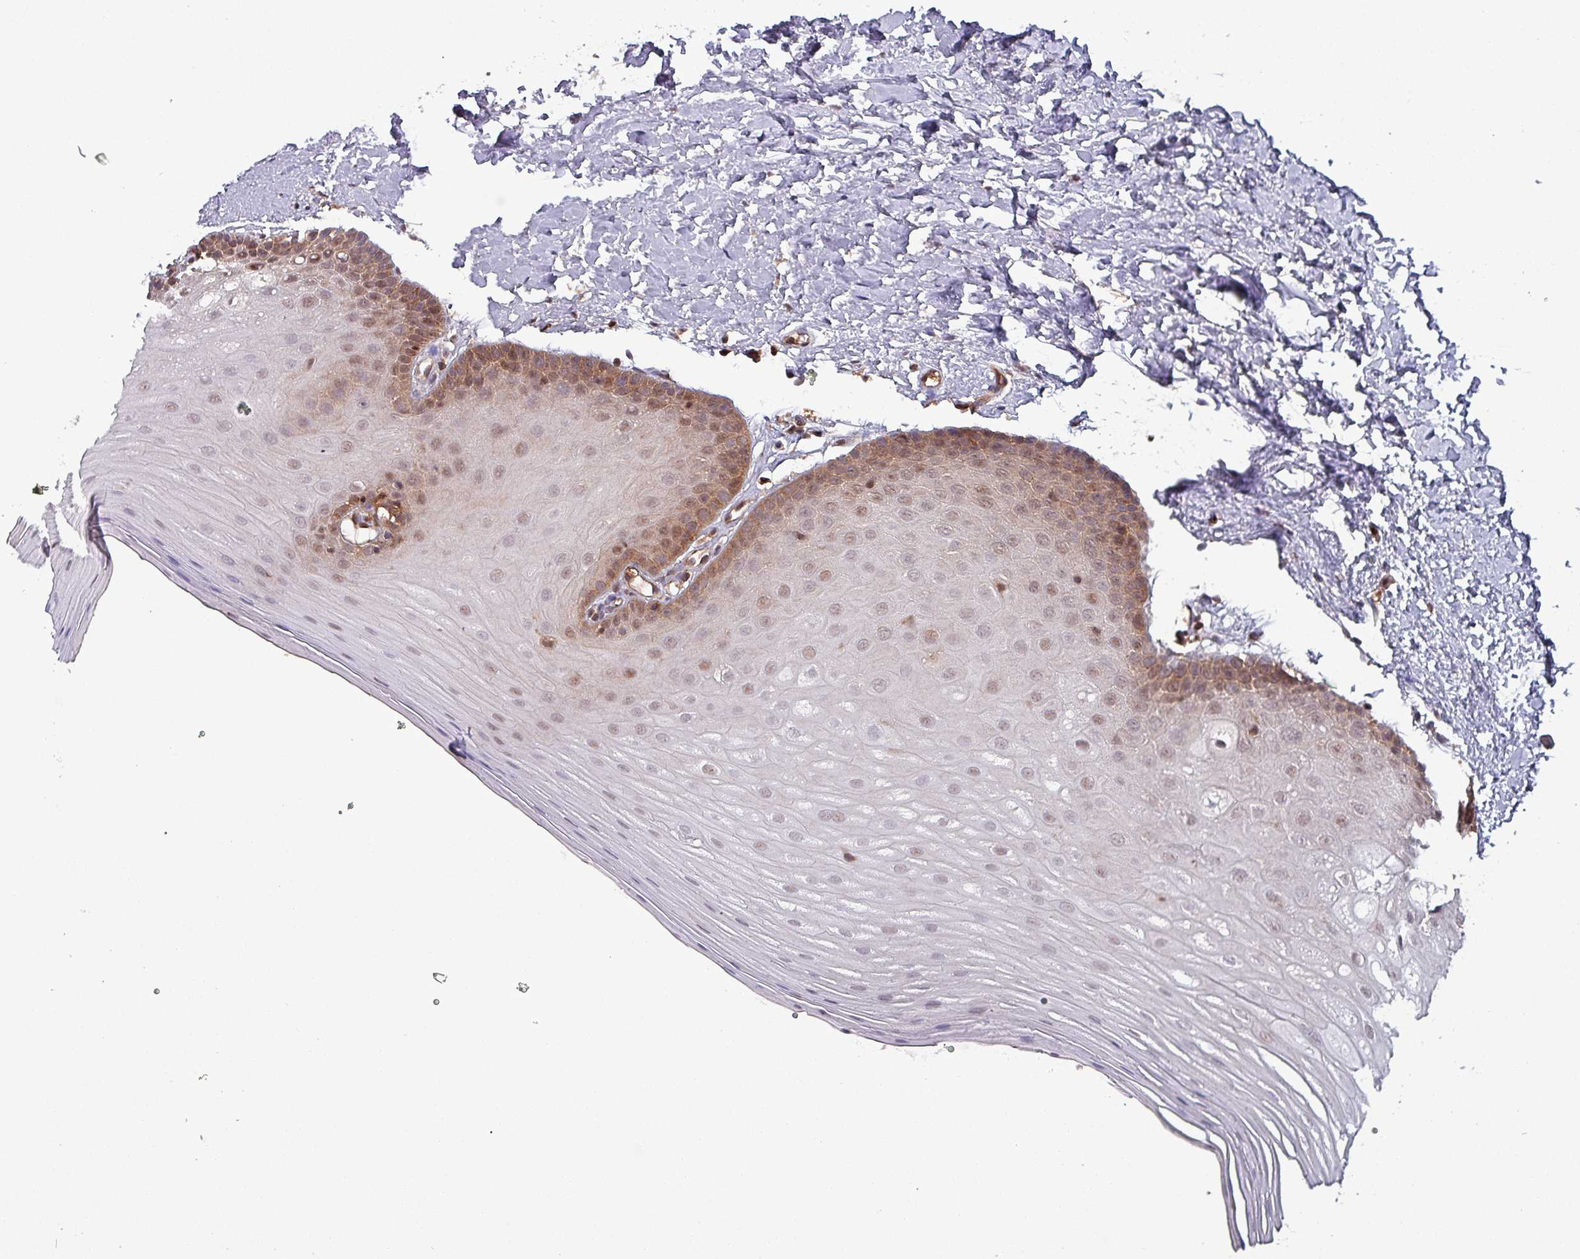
{"staining": {"intensity": "strong", "quantity": "25%-75%", "location": "cytoplasmic/membranous,nuclear"}, "tissue": "oral mucosa", "cell_type": "Squamous epithelial cells", "image_type": "normal", "snomed": [{"axis": "morphology", "description": "Normal tissue, NOS"}, {"axis": "topography", "description": "Oral tissue"}], "caption": "Strong cytoplasmic/membranous,nuclear protein expression is present in about 25%-75% of squamous epithelial cells in oral mucosa. (IHC, brightfield microscopy, high magnification).", "gene": "PSMB8", "patient": {"sex": "female", "age": 67}}